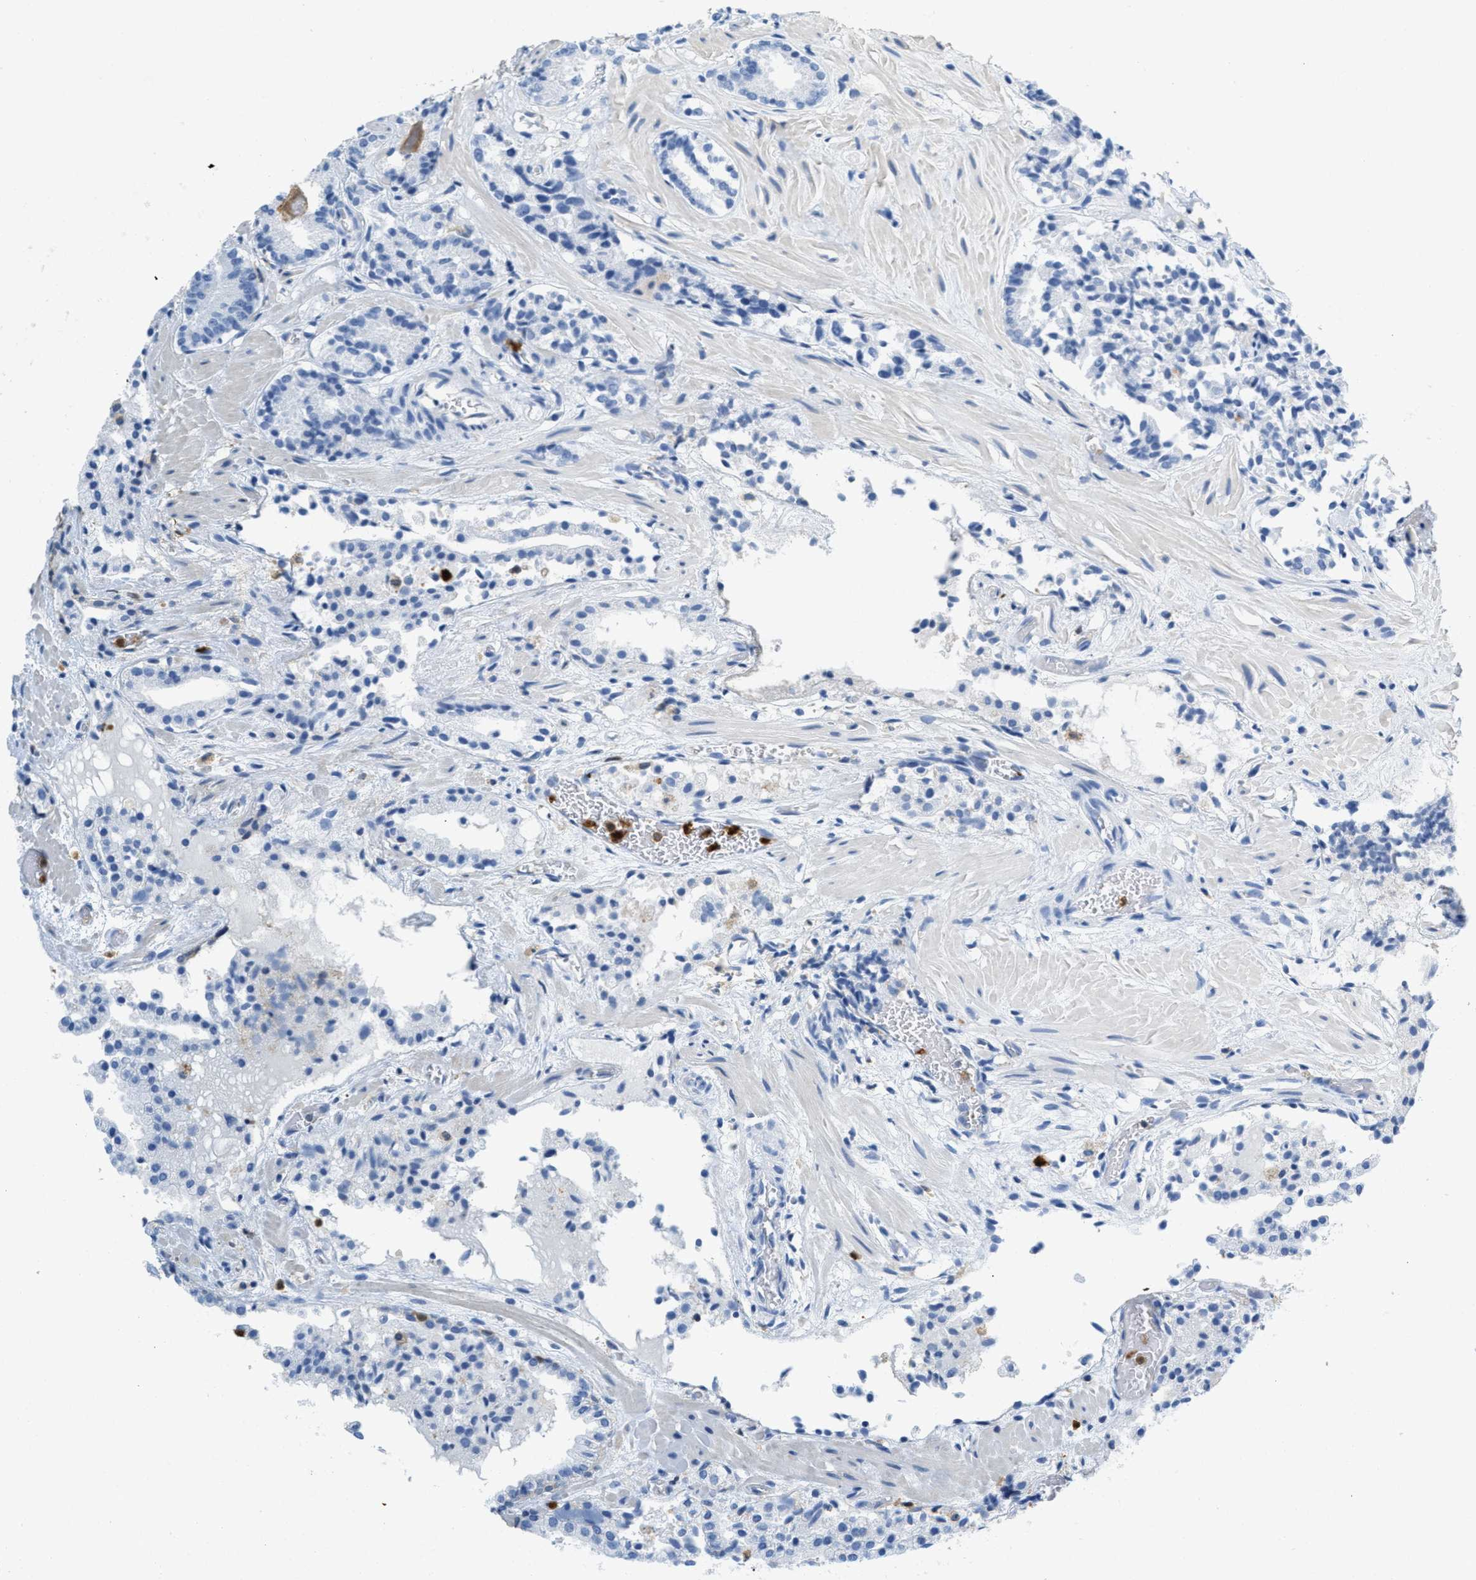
{"staining": {"intensity": "negative", "quantity": "none", "location": "none"}, "tissue": "prostate cancer", "cell_type": "Tumor cells", "image_type": "cancer", "snomed": [{"axis": "morphology", "description": "Adenocarcinoma, Low grade"}, {"axis": "topography", "description": "Prostate"}], "caption": "High magnification brightfield microscopy of prostate cancer stained with DAB (brown) and counterstained with hematoxylin (blue): tumor cells show no significant positivity.", "gene": "SERPINB1", "patient": {"sex": "male", "age": 51}}